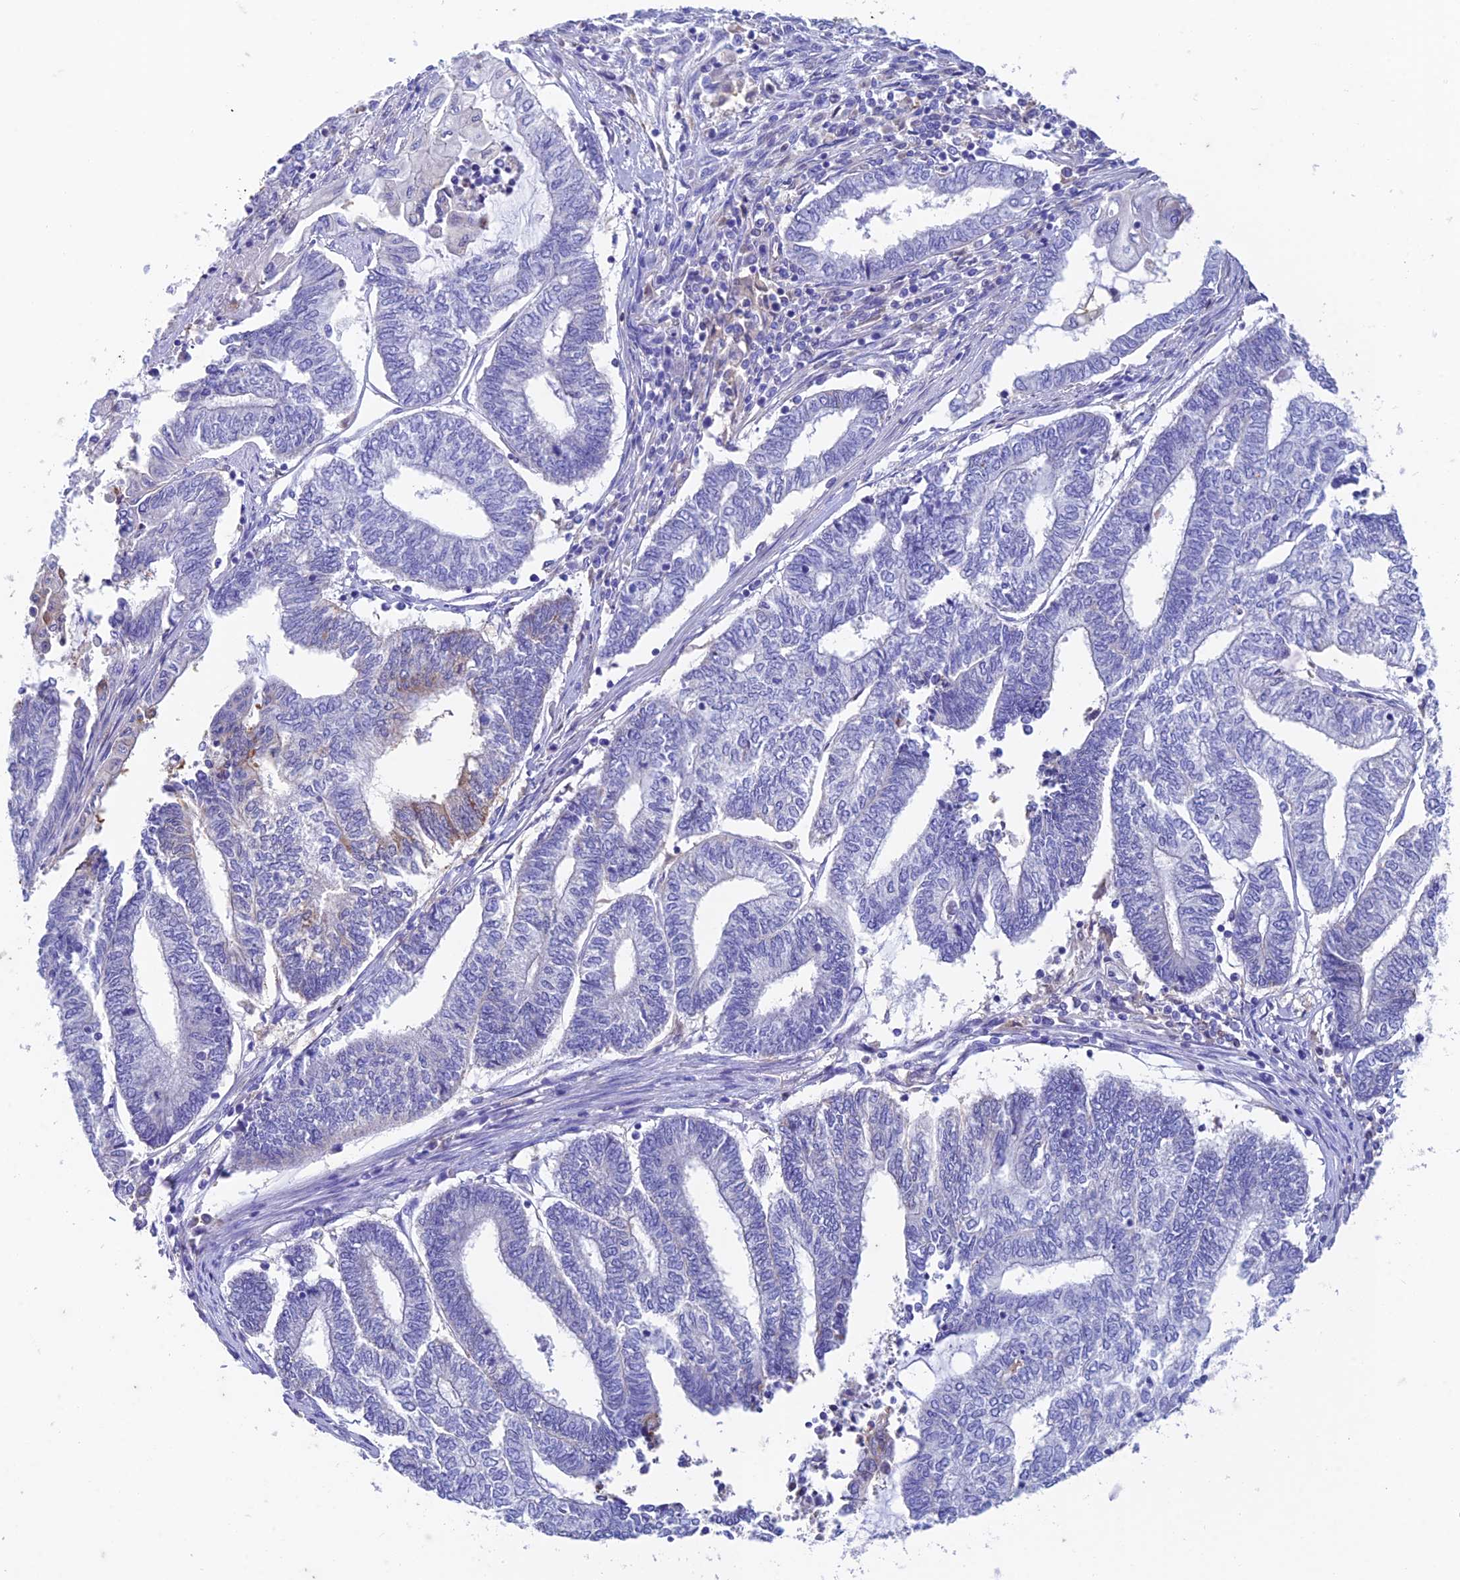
{"staining": {"intensity": "negative", "quantity": "none", "location": "none"}, "tissue": "endometrial cancer", "cell_type": "Tumor cells", "image_type": "cancer", "snomed": [{"axis": "morphology", "description": "Adenocarcinoma, NOS"}, {"axis": "topography", "description": "Uterus"}, {"axis": "topography", "description": "Endometrium"}], "caption": "The image reveals no staining of tumor cells in endometrial cancer (adenocarcinoma).", "gene": "FGF7", "patient": {"sex": "female", "age": 70}}